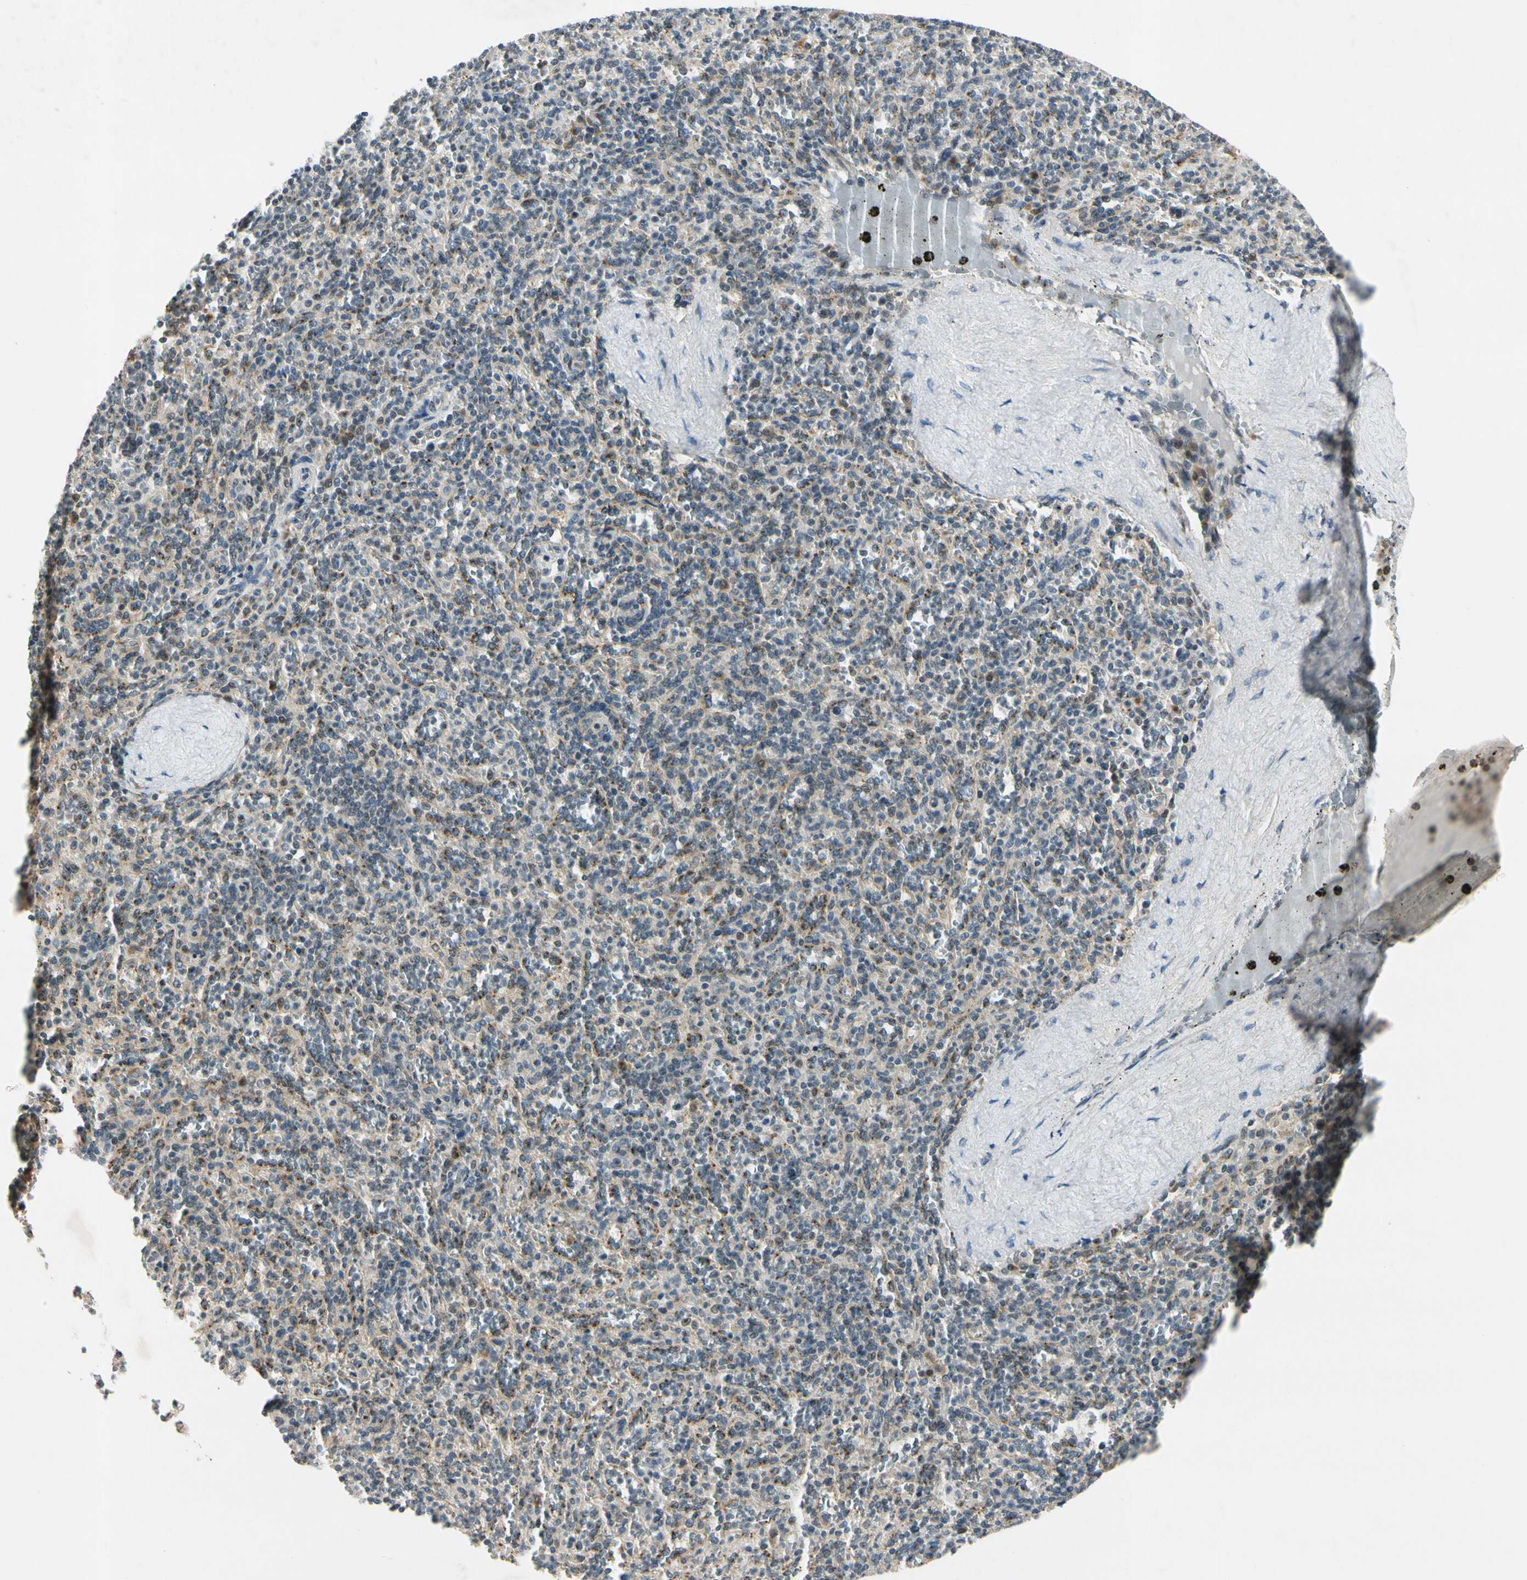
{"staining": {"intensity": "weak", "quantity": "<25%", "location": "cytoplasmic/membranous"}, "tissue": "spleen", "cell_type": "Cells in red pulp", "image_type": "normal", "snomed": [{"axis": "morphology", "description": "Normal tissue, NOS"}, {"axis": "topography", "description": "Spleen"}], "caption": "Normal spleen was stained to show a protein in brown. There is no significant expression in cells in red pulp. (Stains: DAB (3,3'-diaminobenzidine) immunohistochemistry (IHC) with hematoxylin counter stain, Microscopy: brightfield microscopy at high magnification).", "gene": "RPS6KB2", "patient": {"sex": "male", "age": 36}}